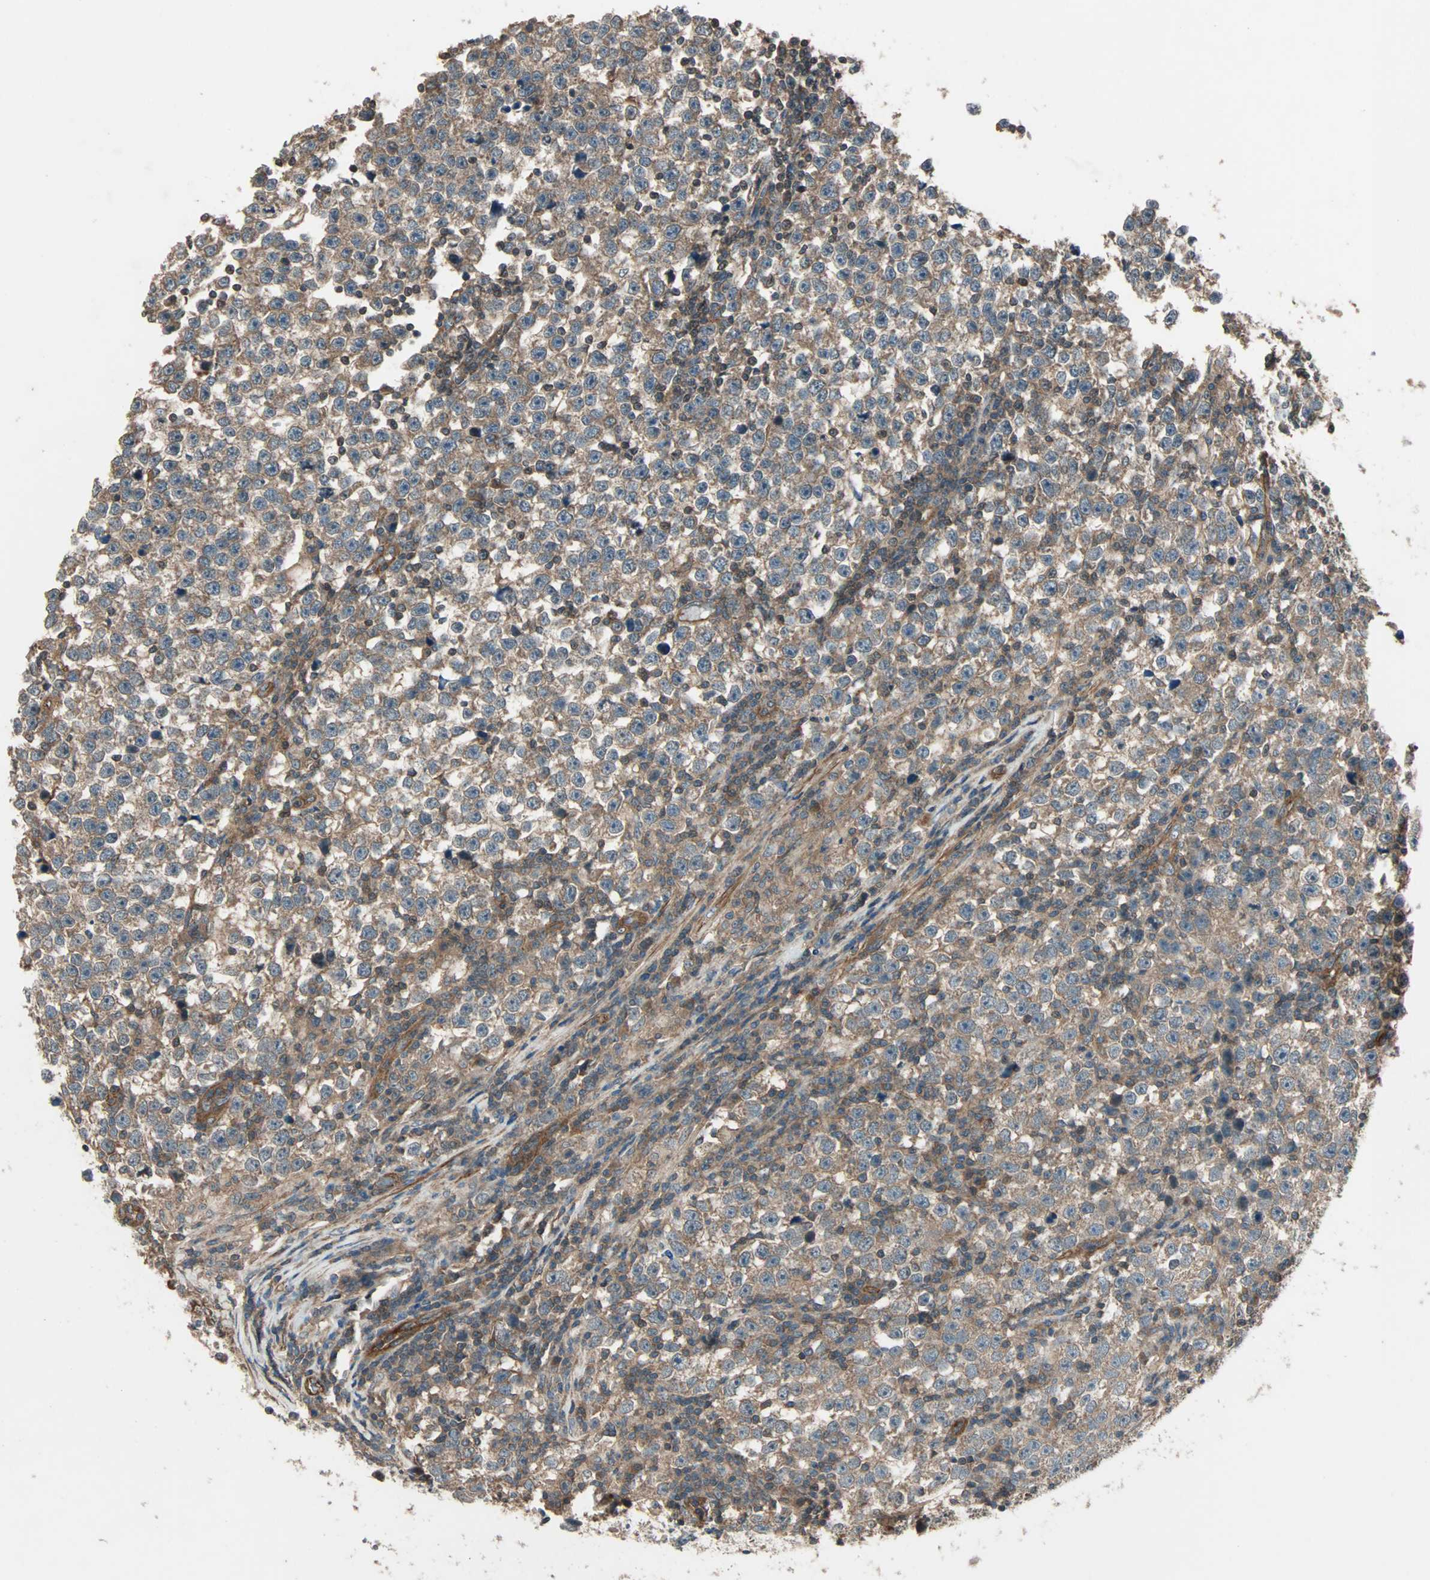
{"staining": {"intensity": "moderate", "quantity": ">75%", "location": "cytoplasmic/membranous"}, "tissue": "testis cancer", "cell_type": "Tumor cells", "image_type": "cancer", "snomed": [{"axis": "morphology", "description": "Seminoma, NOS"}, {"axis": "topography", "description": "Testis"}], "caption": "This micrograph displays immunohistochemistry staining of human testis seminoma, with medium moderate cytoplasmic/membranous staining in approximately >75% of tumor cells.", "gene": "GCK", "patient": {"sex": "male", "age": 43}}